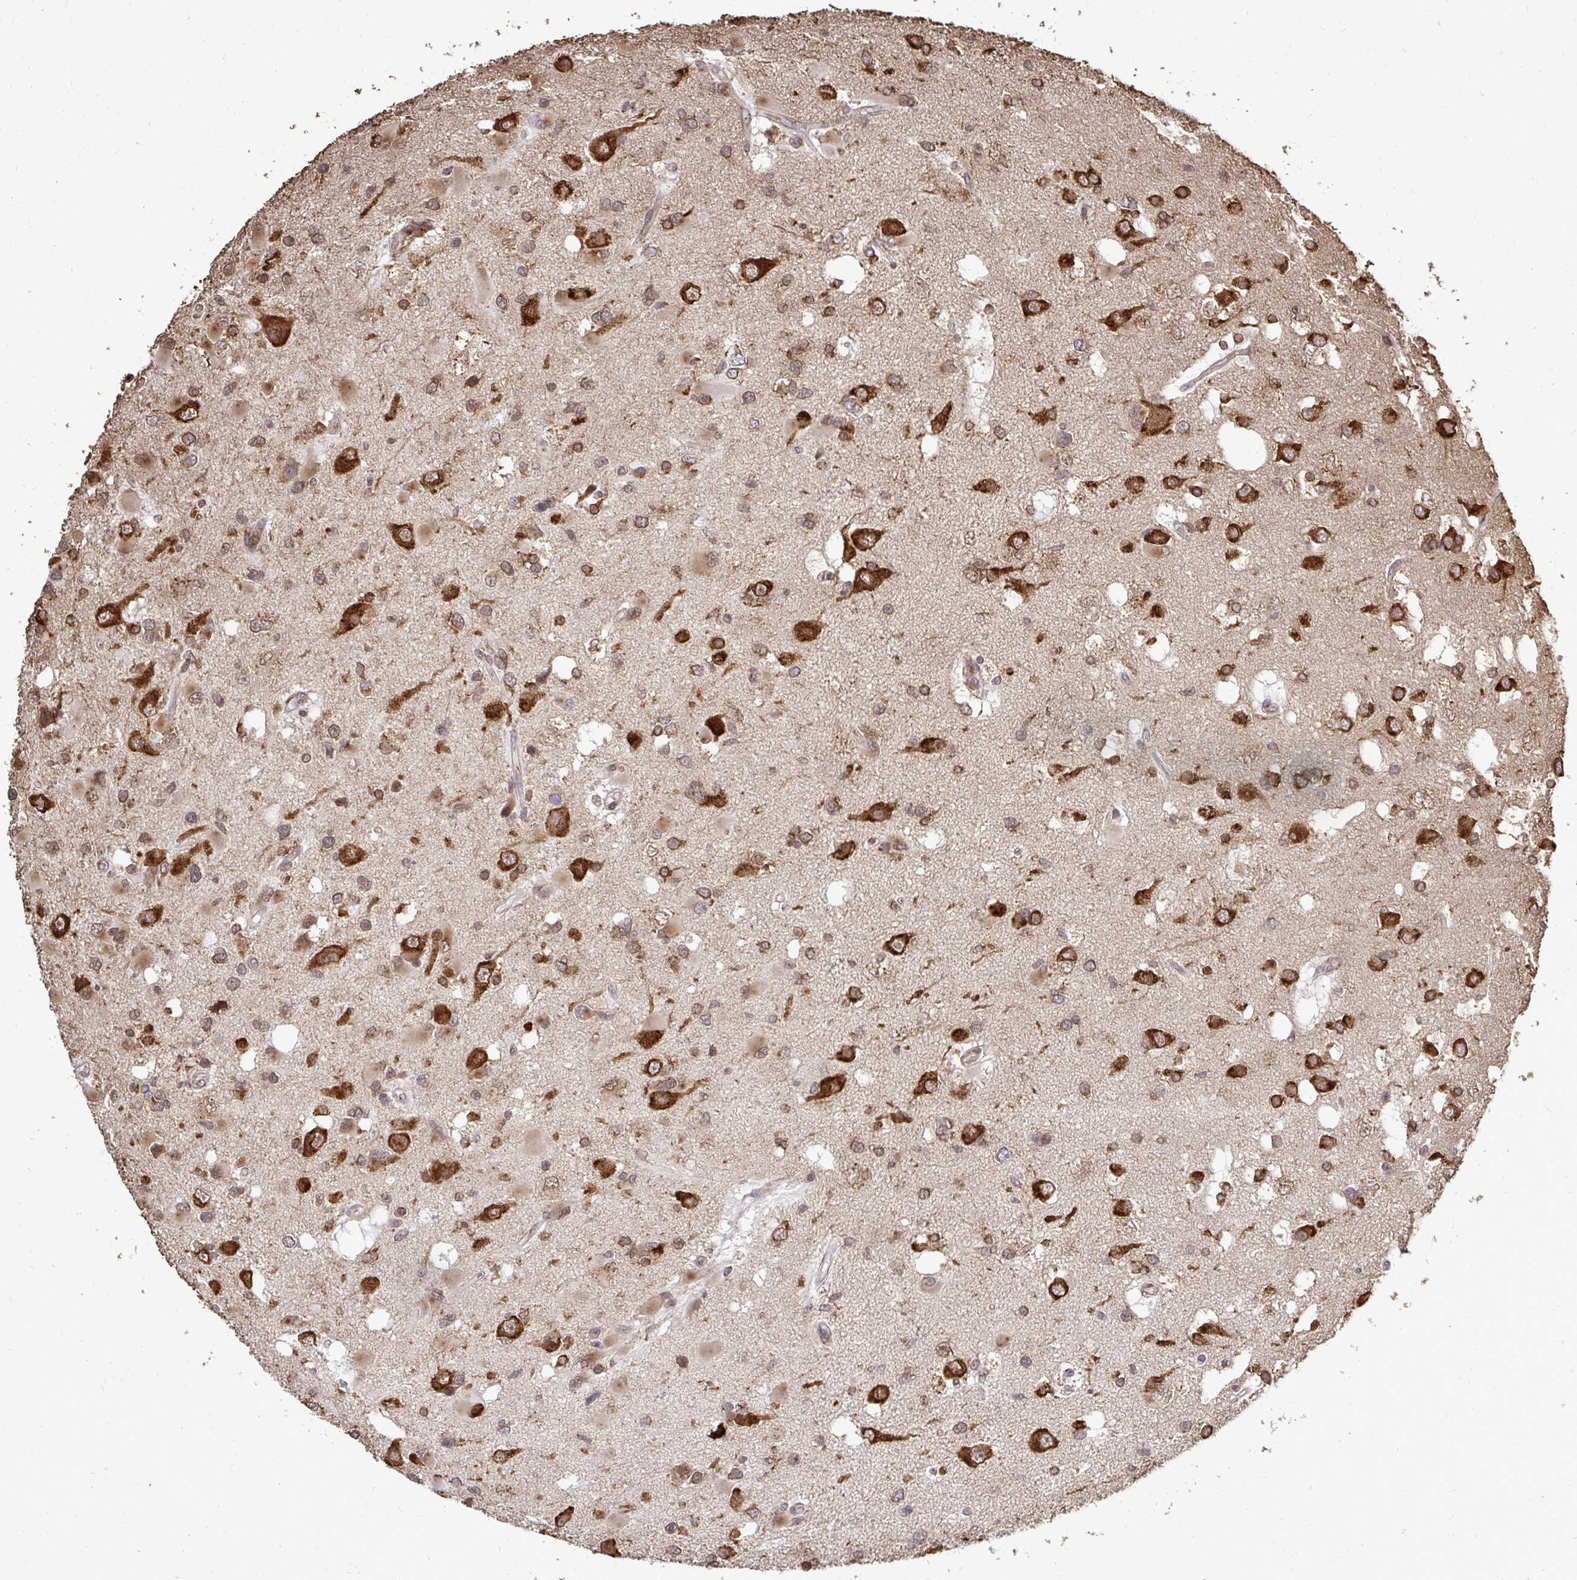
{"staining": {"intensity": "moderate", "quantity": ">75%", "location": "cytoplasmic/membranous"}, "tissue": "glioma", "cell_type": "Tumor cells", "image_type": "cancer", "snomed": [{"axis": "morphology", "description": "Glioma, malignant, High grade"}, {"axis": "topography", "description": "Brain"}], "caption": "Human glioma stained for a protein (brown) exhibits moderate cytoplasmic/membranous positive positivity in about >75% of tumor cells.", "gene": "FMR1", "patient": {"sex": "male", "age": 53}}